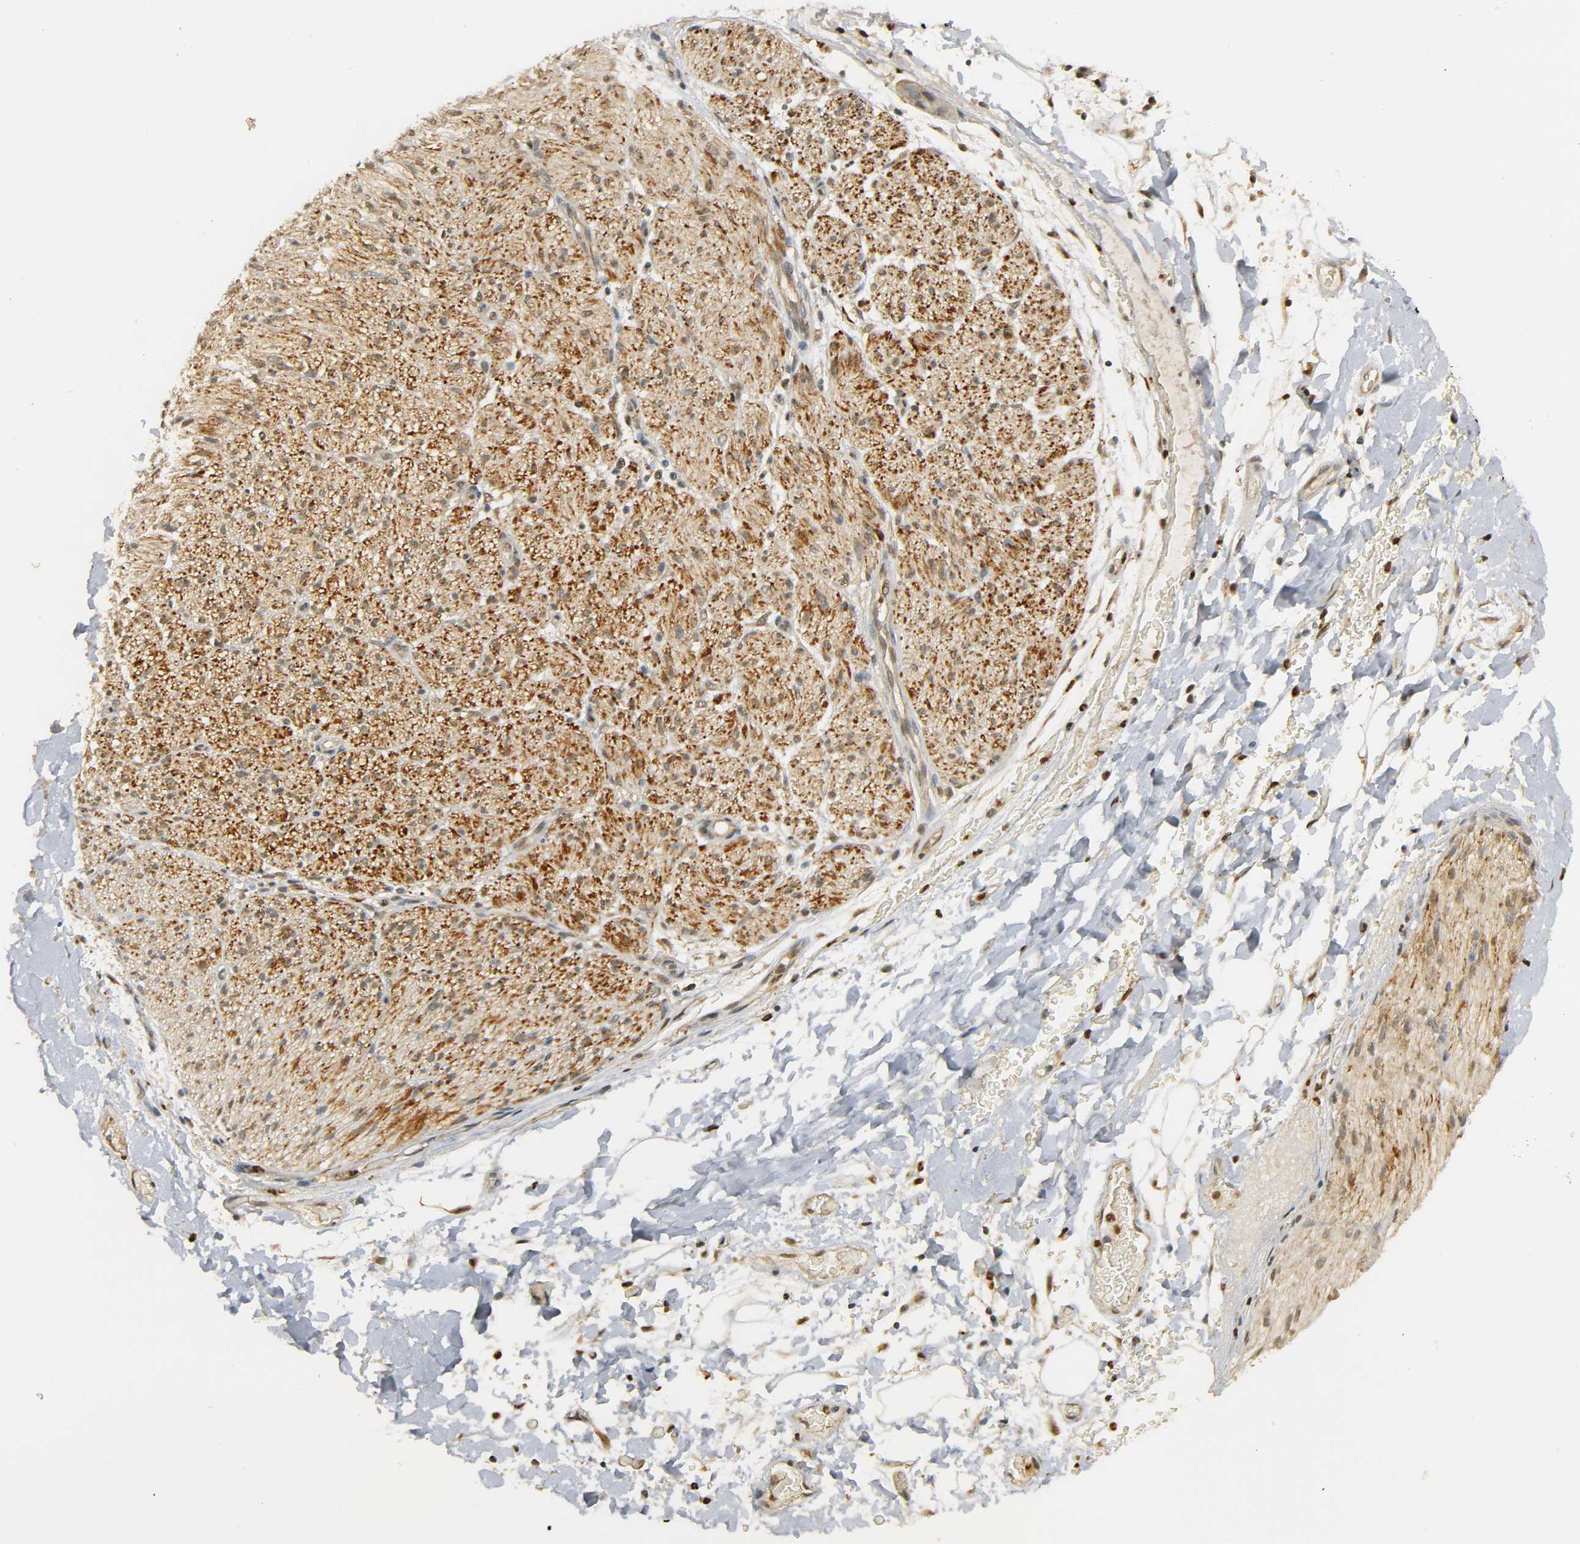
{"staining": {"intensity": "moderate", "quantity": ">75%", "location": "nuclear"}, "tissue": "adipose tissue", "cell_type": "Adipocytes", "image_type": "normal", "snomed": [{"axis": "morphology", "description": "Normal tissue, NOS"}, {"axis": "morphology", "description": "Cholangiocarcinoma"}, {"axis": "topography", "description": "Liver"}, {"axis": "topography", "description": "Peripheral nerve tissue"}], "caption": "Adipose tissue stained with DAB (3,3'-diaminobenzidine) immunohistochemistry (IHC) displays medium levels of moderate nuclear positivity in approximately >75% of adipocytes. Immunohistochemistry (ihc) stains the protein of interest in brown and the nuclei are stained blue.", "gene": "ZFPM2", "patient": {"sex": "male", "age": 50}}